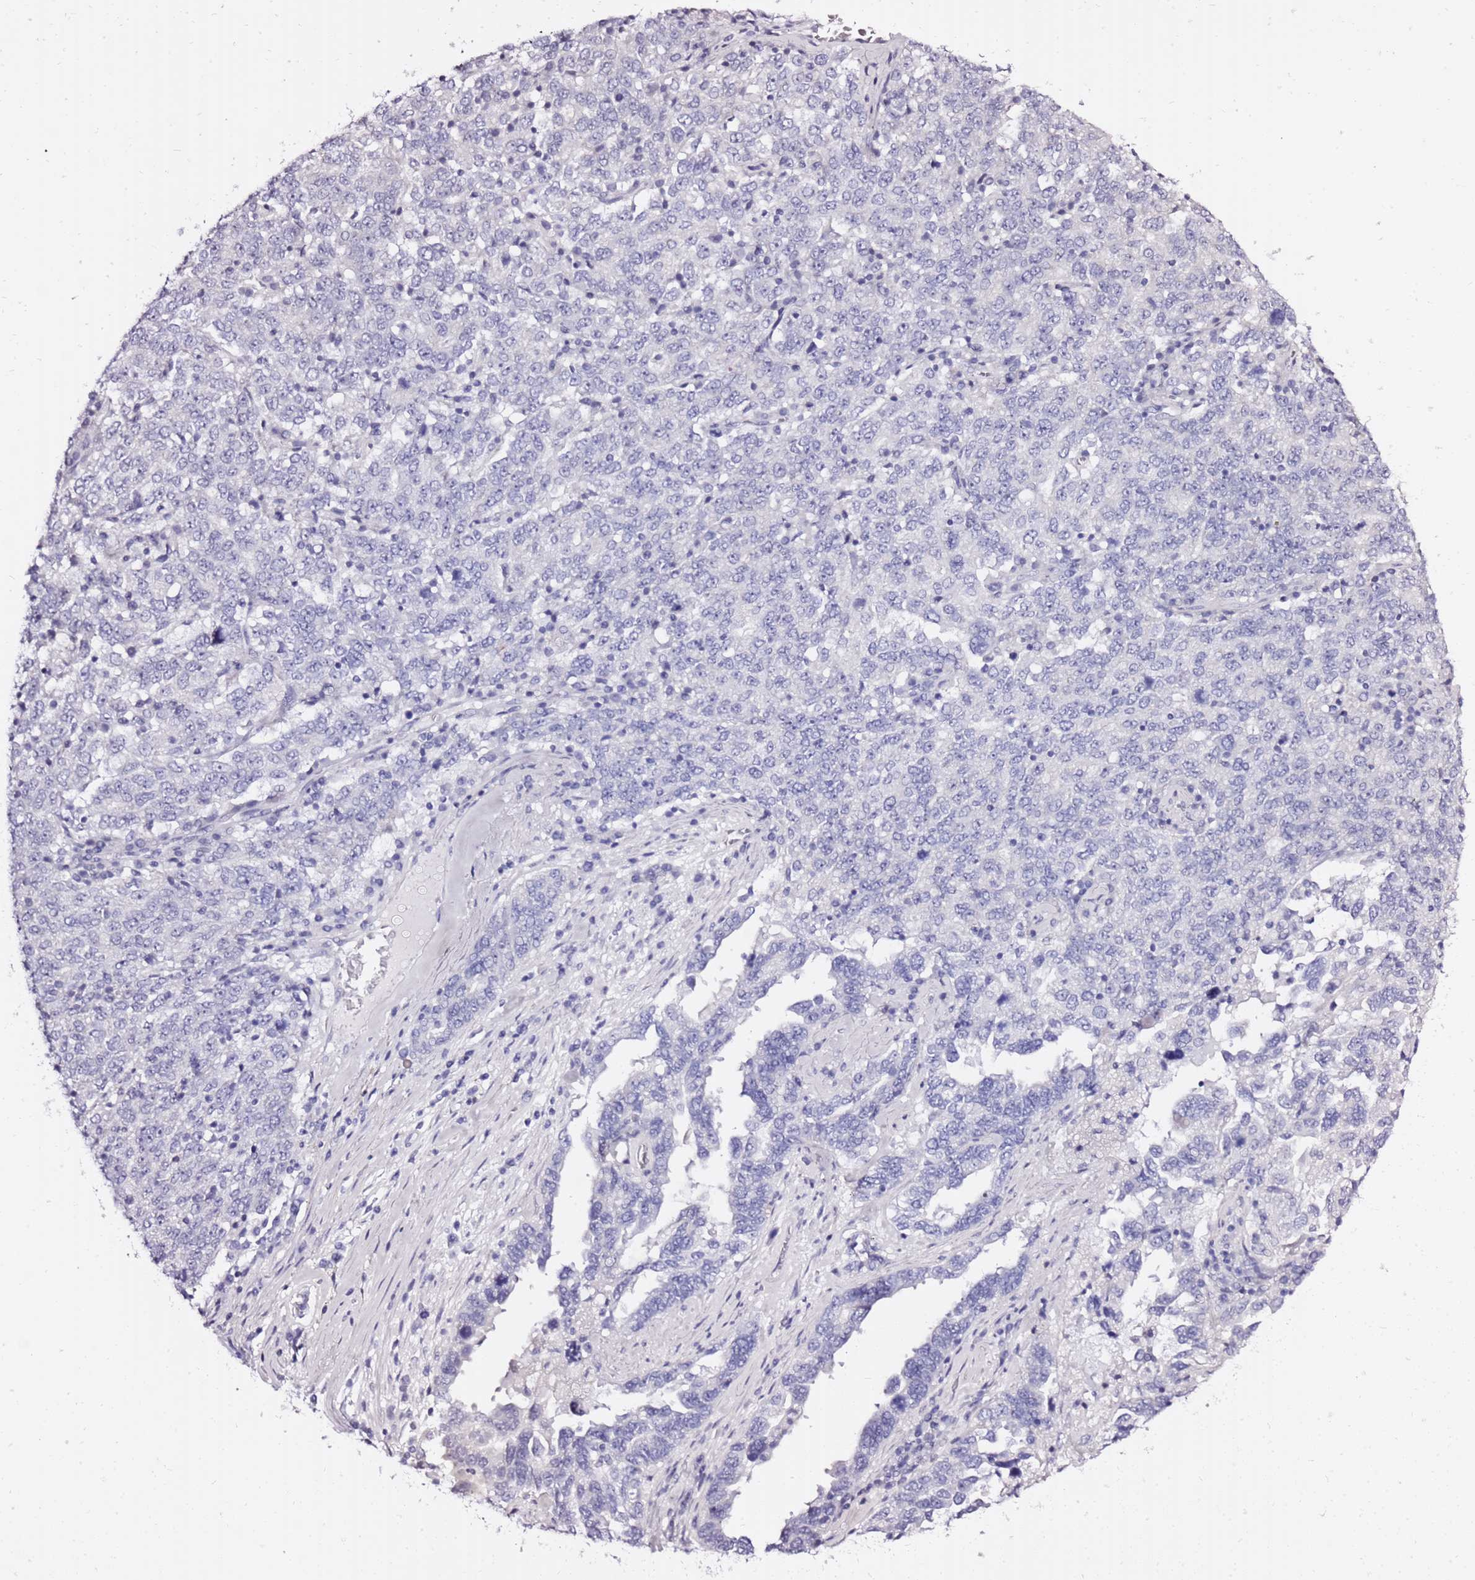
{"staining": {"intensity": "negative", "quantity": "none", "location": "none"}, "tissue": "ovarian cancer", "cell_type": "Tumor cells", "image_type": "cancer", "snomed": [{"axis": "morphology", "description": "Carcinoma, endometroid"}, {"axis": "topography", "description": "Ovary"}], "caption": "This photomicrograph is of ovarian cancer stained with immunohistochemistry to label a protein in brown with the nuclei are counter-stained blue. There is no staining in tumor cells.", "gene": "LIPF", "patient": {"sex": "female", "age": 62}}